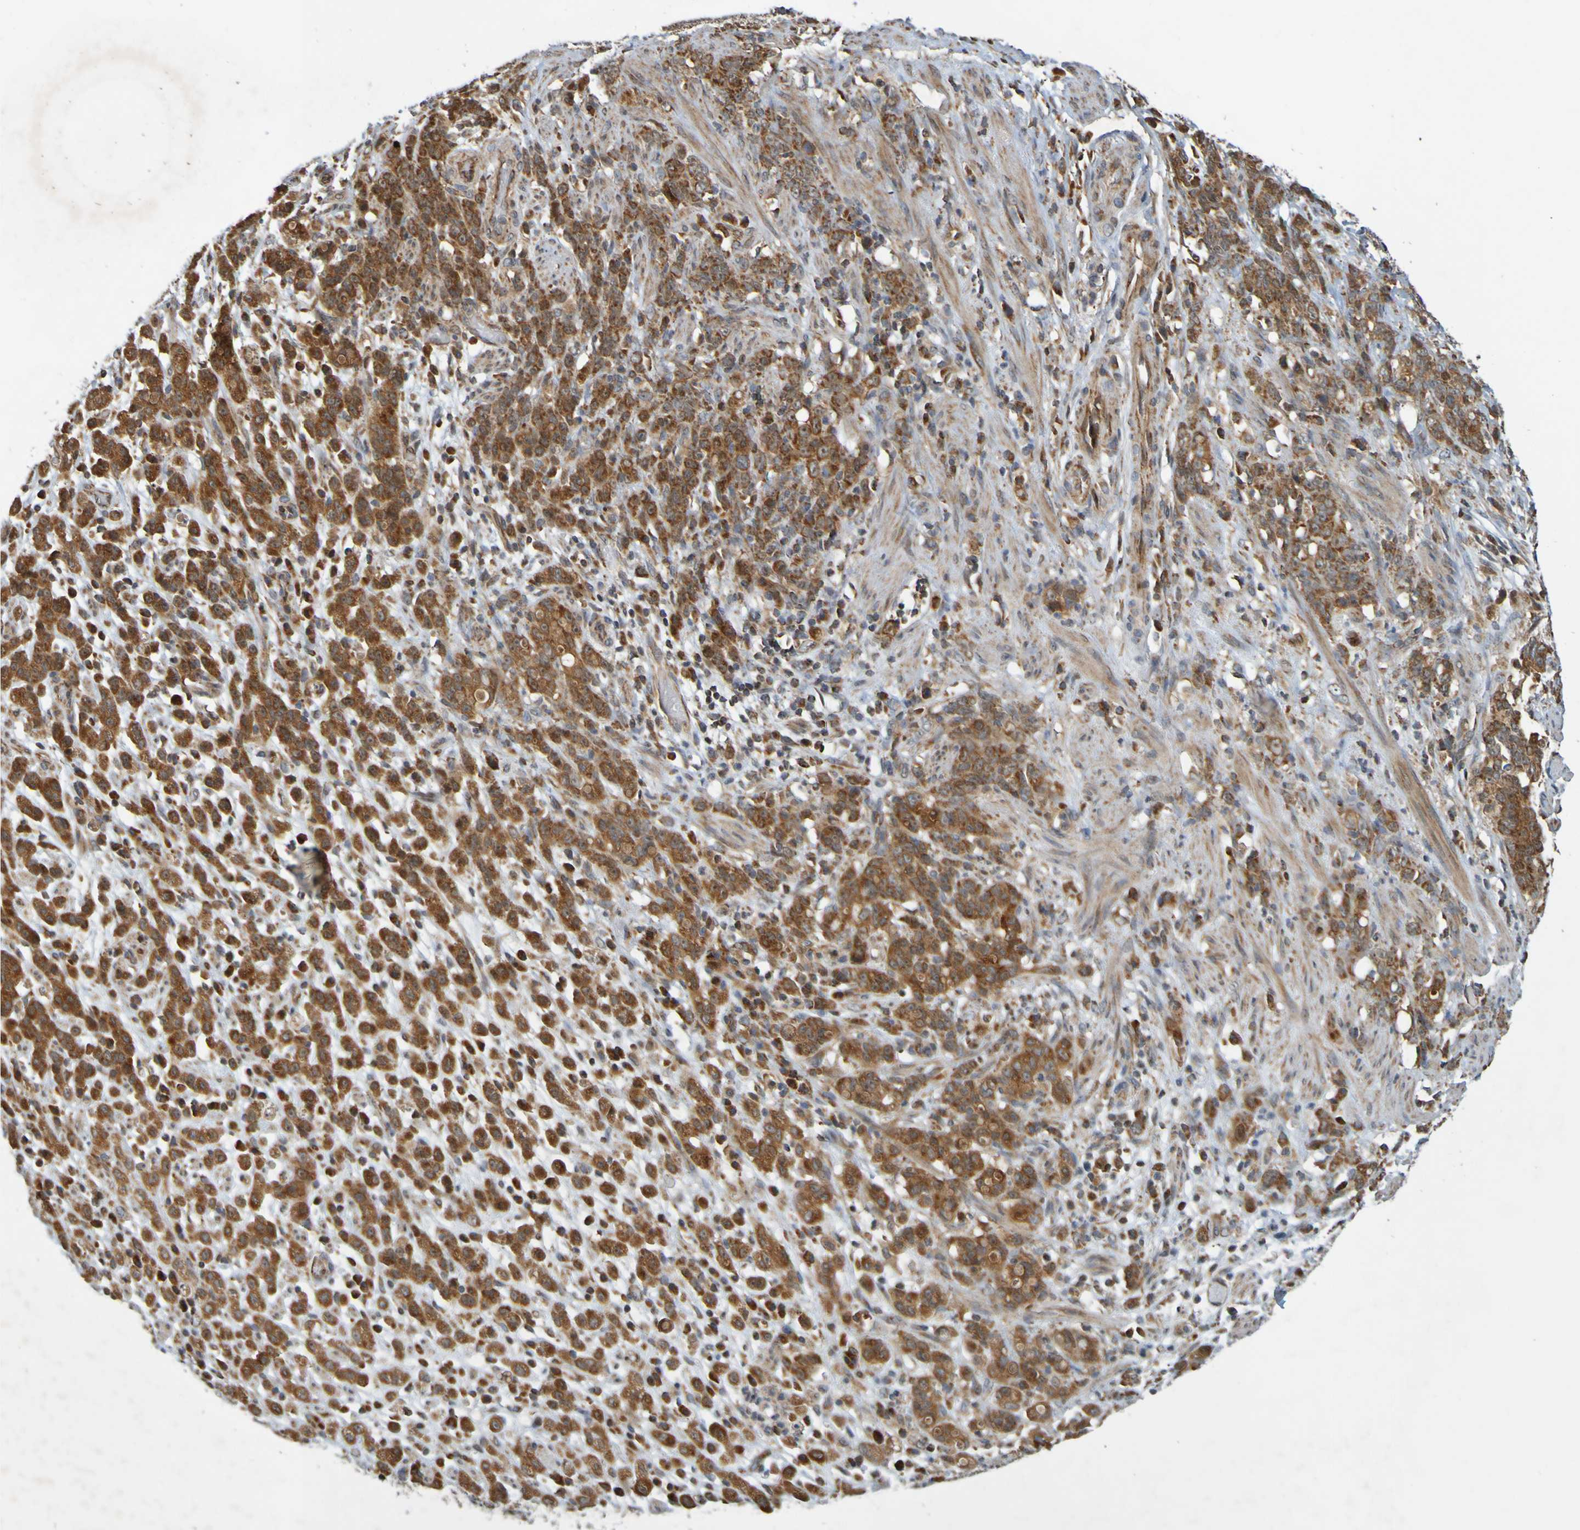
{"staining": {"intensity": "strong", "quantity": ">75%", "location": "cytoplasmic/membranous"}, "tissue": "stomach cancer", "cell_type": "Tumor cells", "image_type": "cancer", "snomed": [{"axis": "morphology", "description": "Adenocarcinoma, NOS"}, {"axis": "topography", "description": "Stomach, lower"}], "caption": "High-power microscopy captured an IHC photomicrograph of stomach cancer, revealing strong cytoplasmic/membranous positivity in about >75% of tumor cells.", "gene": "TMBIM1", "patient": {"sex": "male", "age": 88}}